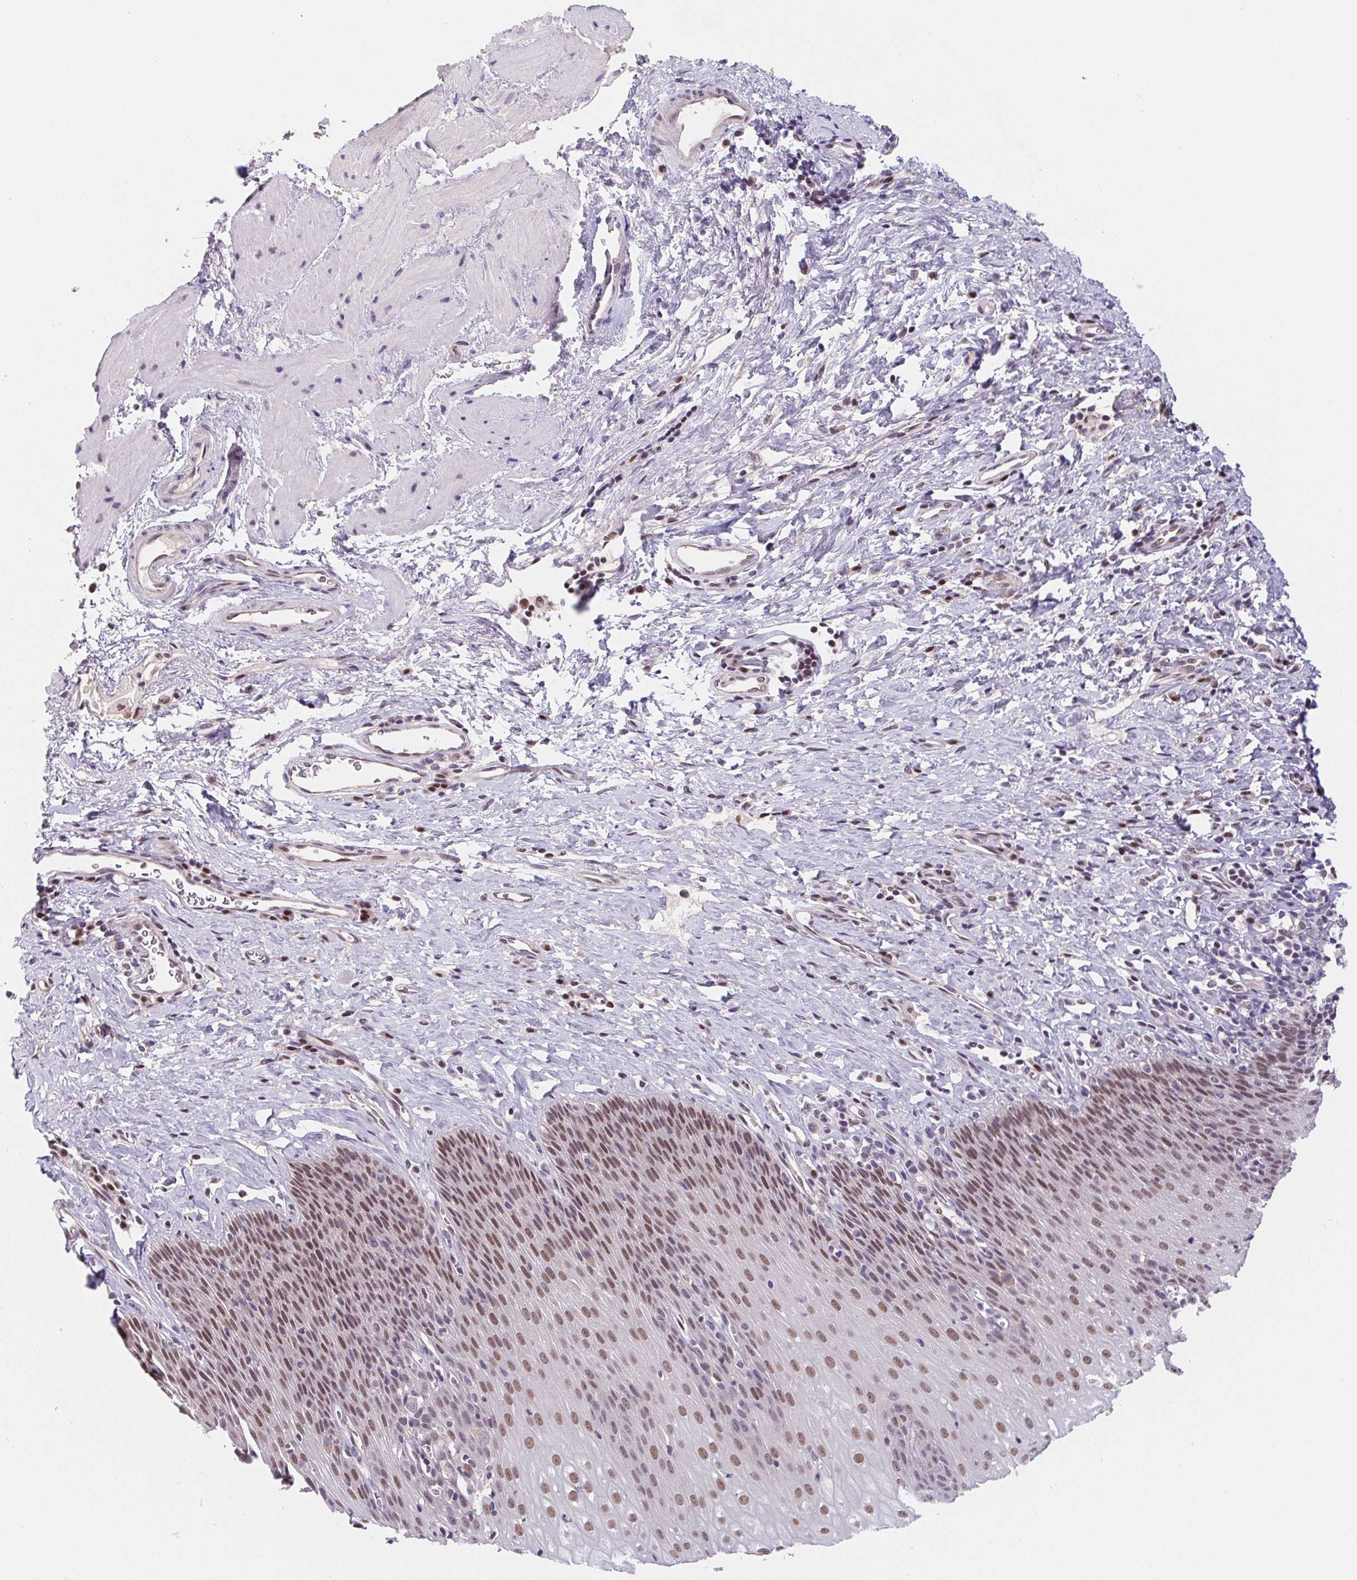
{"staining": {"intensity": "moderate", "quantity": ">75%", "location": "nuclear"}, "tissue": "esophagus", "cell_type": "Squamous epithelial cells", "image_type": "normal", "snomed": [{"axis": "morphology", "description": "Normal tissue, NOS"}, {"axis": "topography", "description": "Esophagus"}], "caption": "Immunohistochemistry (IHC) micrograph of unremarkable esophagus: esophagus stained using IHC demonstrates medium levels of moderate protein expression localized specifically in the nuclear of squamous epithelial cells, appearing as a nuclear brown color.", "gene": "POU2F1", "patient": {"sex": "female", "age": 61}}